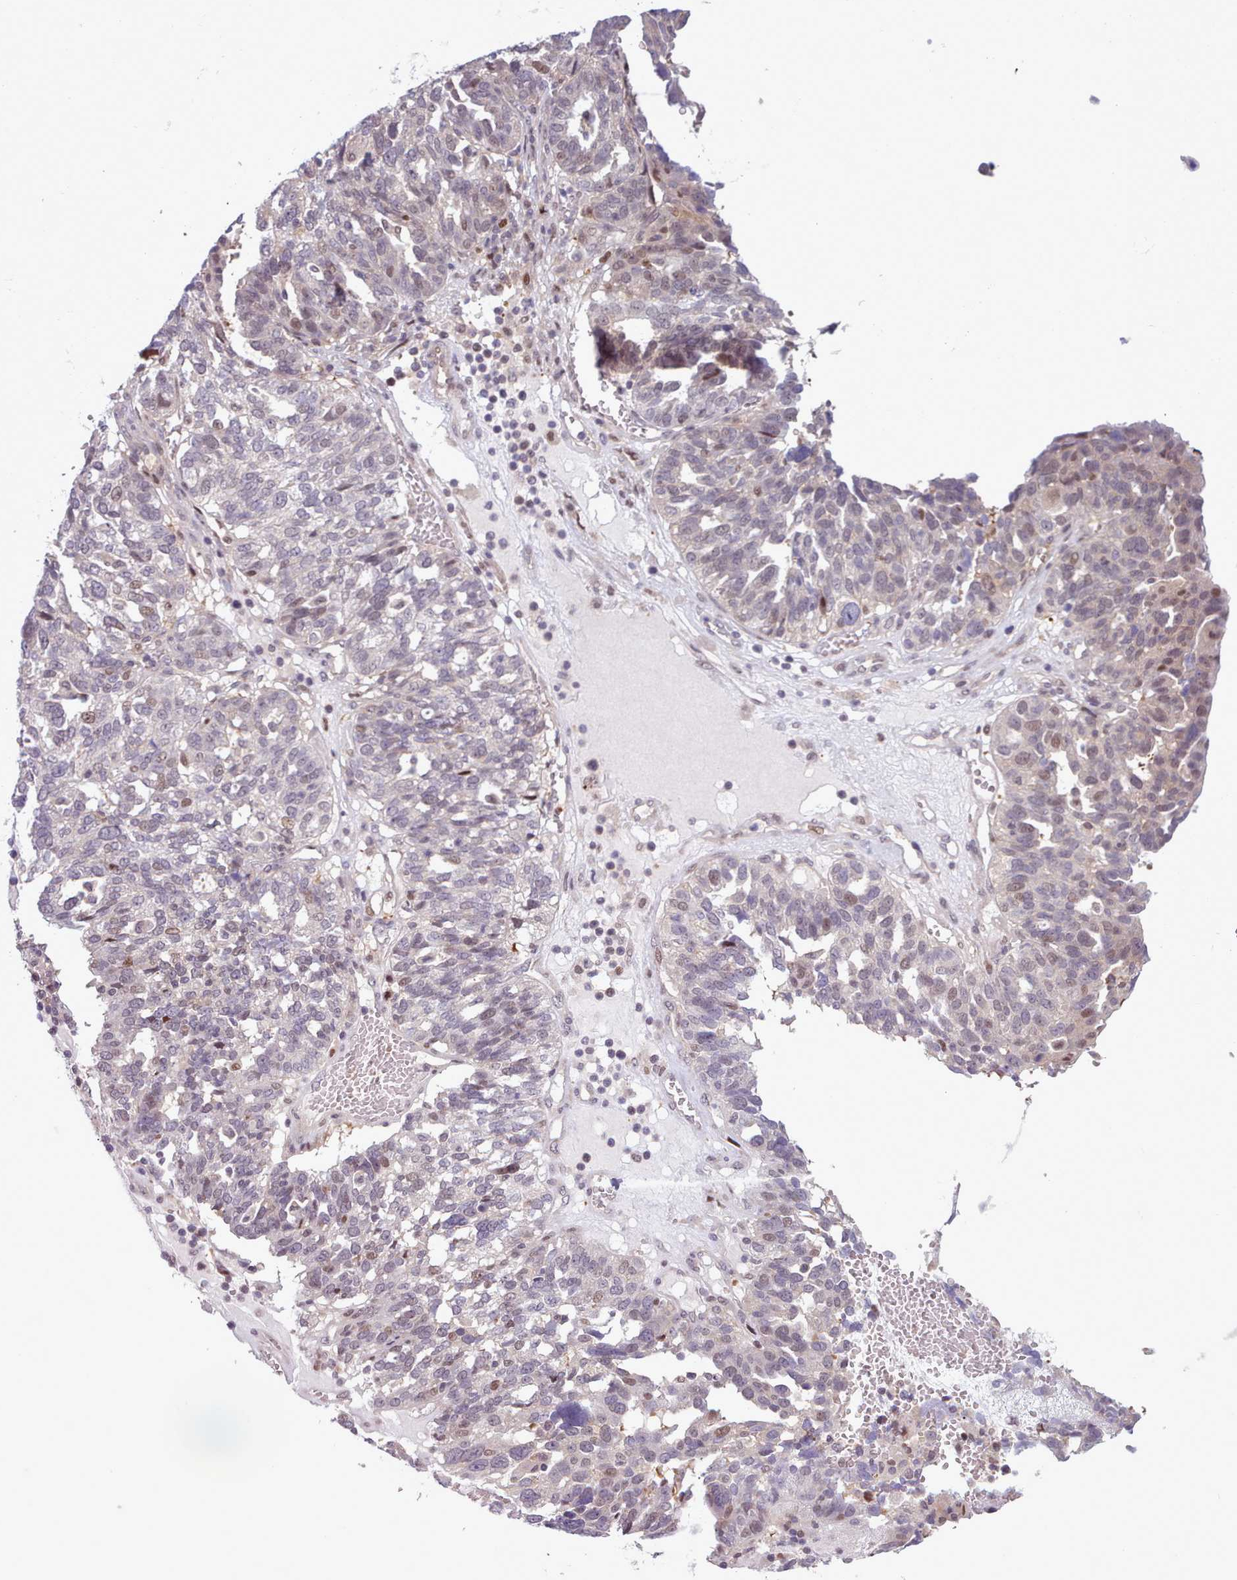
{"staining": {"intensity": "weak", "quantity": "<25%", "location": "nuclear"}, "tissue": "ovarian cancer", "cell_type": "Tumor cells", "image_type": "cancer", "snomed": [{"axis": "morphology", "description": "Cystadenocarcinoma, serous, NOS"}, {"axis": "topography", "description": "Ovary"}], "caption": "Immunohistochemistry (IHC) of human ovarian serous cystadenocarcinoma shows no expression in tumor cells.", "gene": "KBTBD7", "patient": {"sex": "female", "age": 59}}